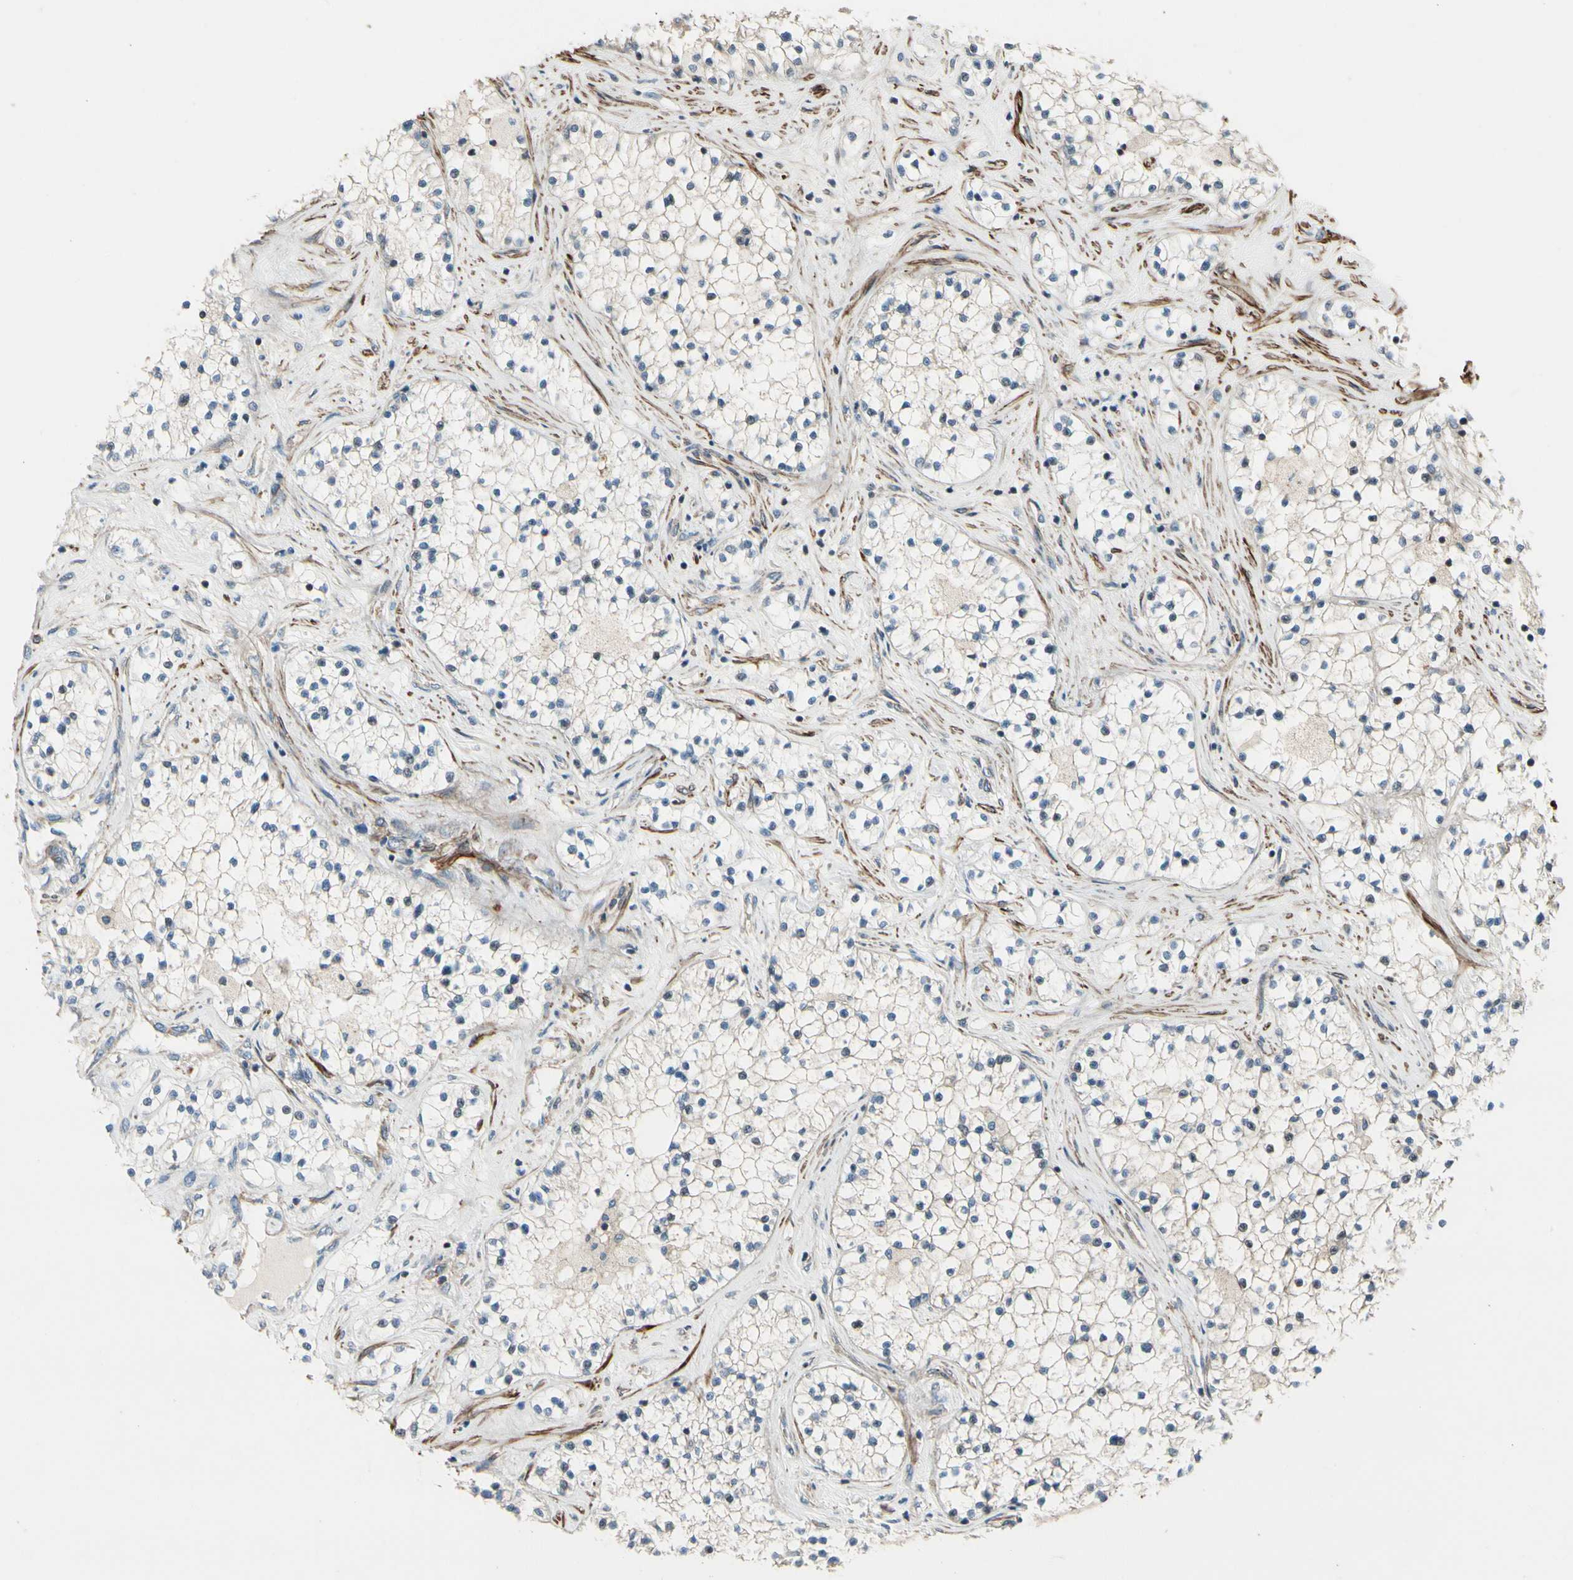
{"staining": {"intensity": "negative", "quantity": "none", "location": "none"}, "tissue": "renal cancer", "cell_type": "Tumor cells", "image_type": "cancer", "snomed": [{"axis": "morphology", "description": "Adenocarcinoma, NOS"}, {"axis": "topography", "description": "Kidney"}], "caption": "The histopathology image exhibits no staining of tumor cells in adenocarcinoma (renal).", "gene": "TPM1", "patient": {"sex": "male", "age": 68}}